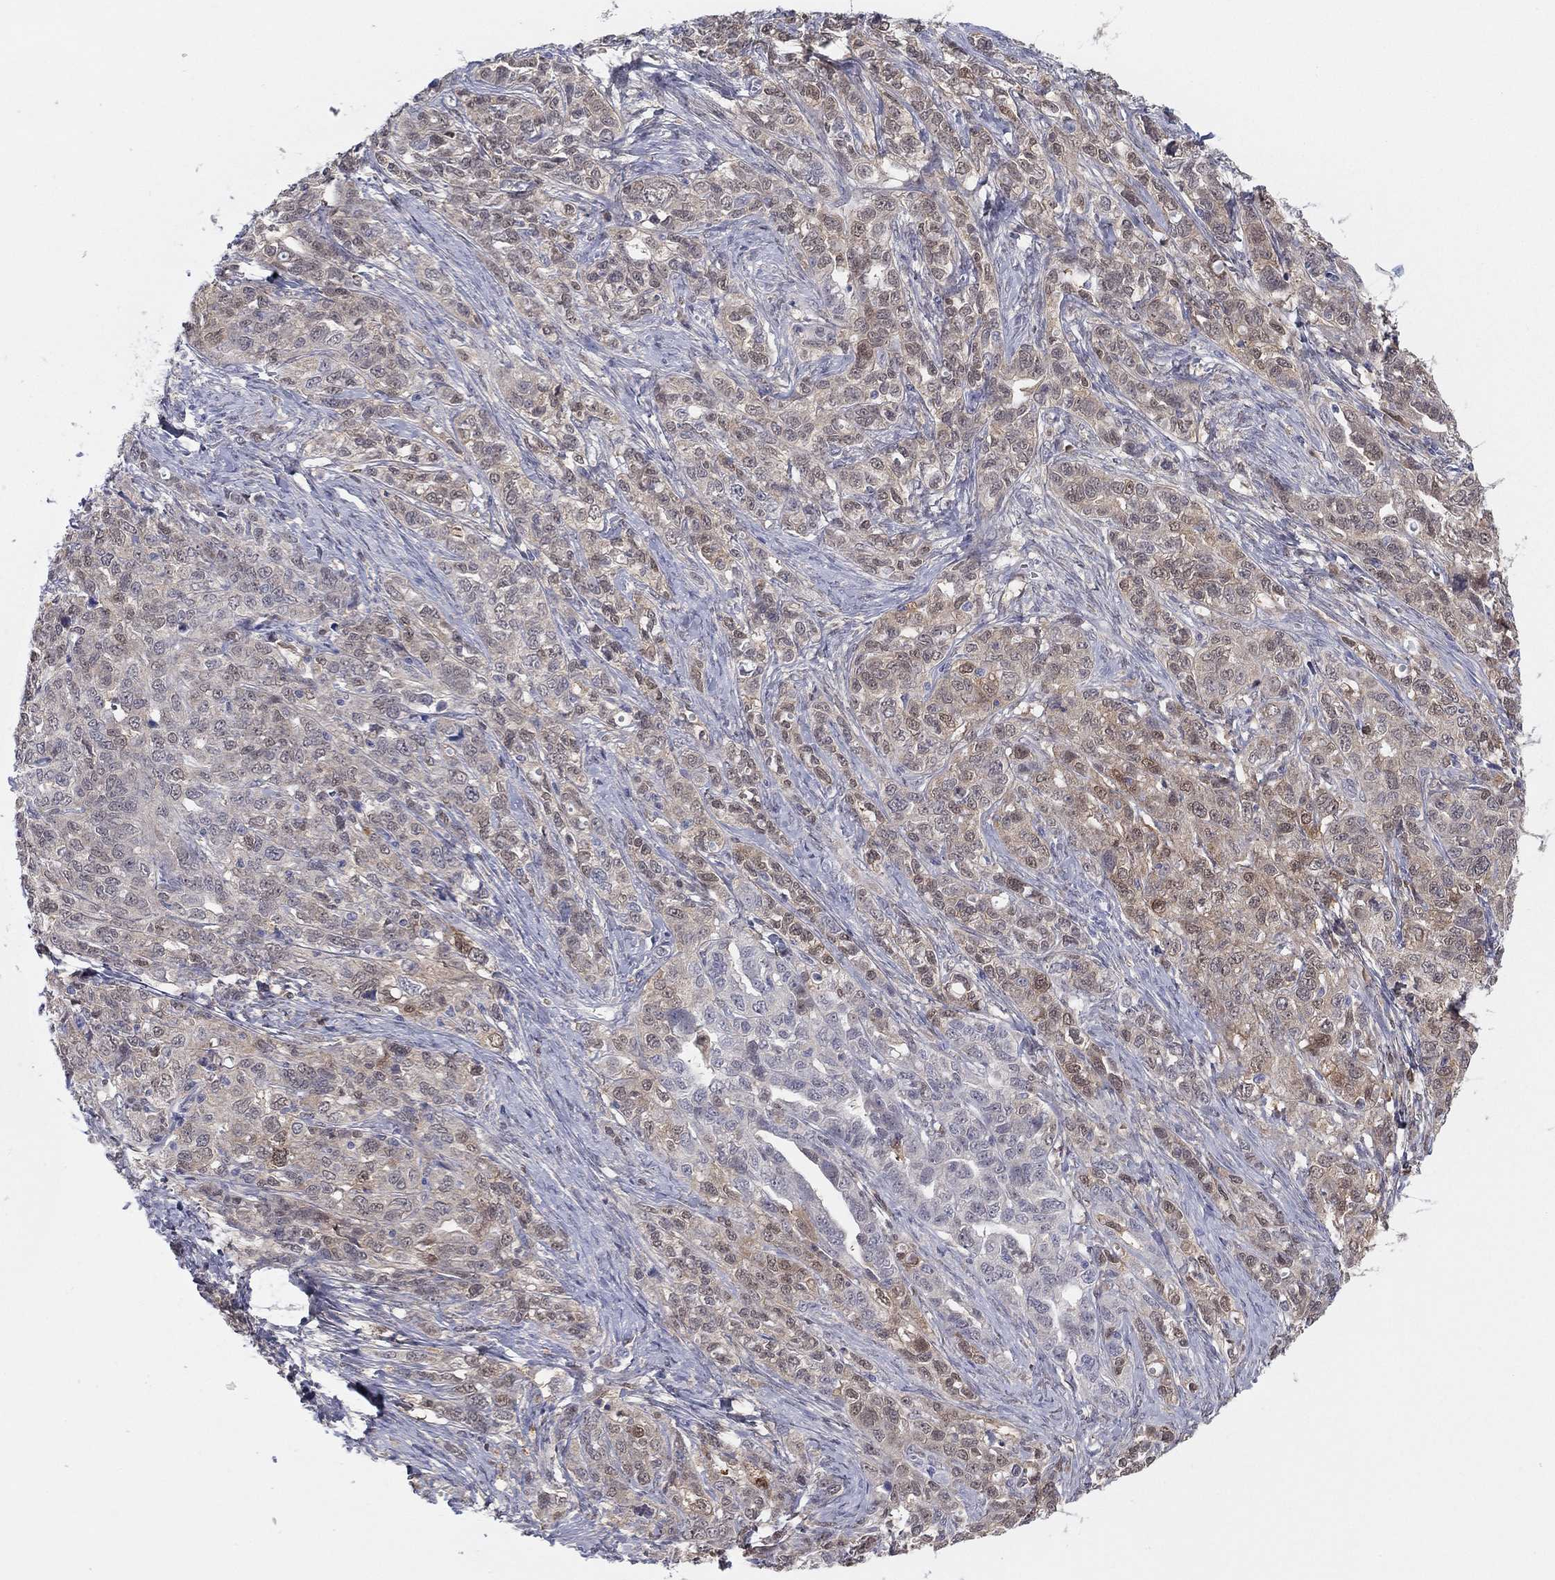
{"staining": {"intensity": "weak", "quantity": "<25%", "location": "cytoplasmic/membranous"}, "tissue": "ovarian cancer", "cell_type": "Tumor cells", "image_type": "cancer", "snomed": [{"axis": "morphology", "description": "Cystadenocarcinoma, serous, NOS"}, {"axis": "topography", "description": "Ovary"}], "caption": "The photomicrograph demonstrates no staining of tumor cells in ovarian cancer. (Brightfield microscopy of DAB immunohistochemistry at high magnification).", "gene": "PDXK", "patient": {"sex": "female", "age": 71}}